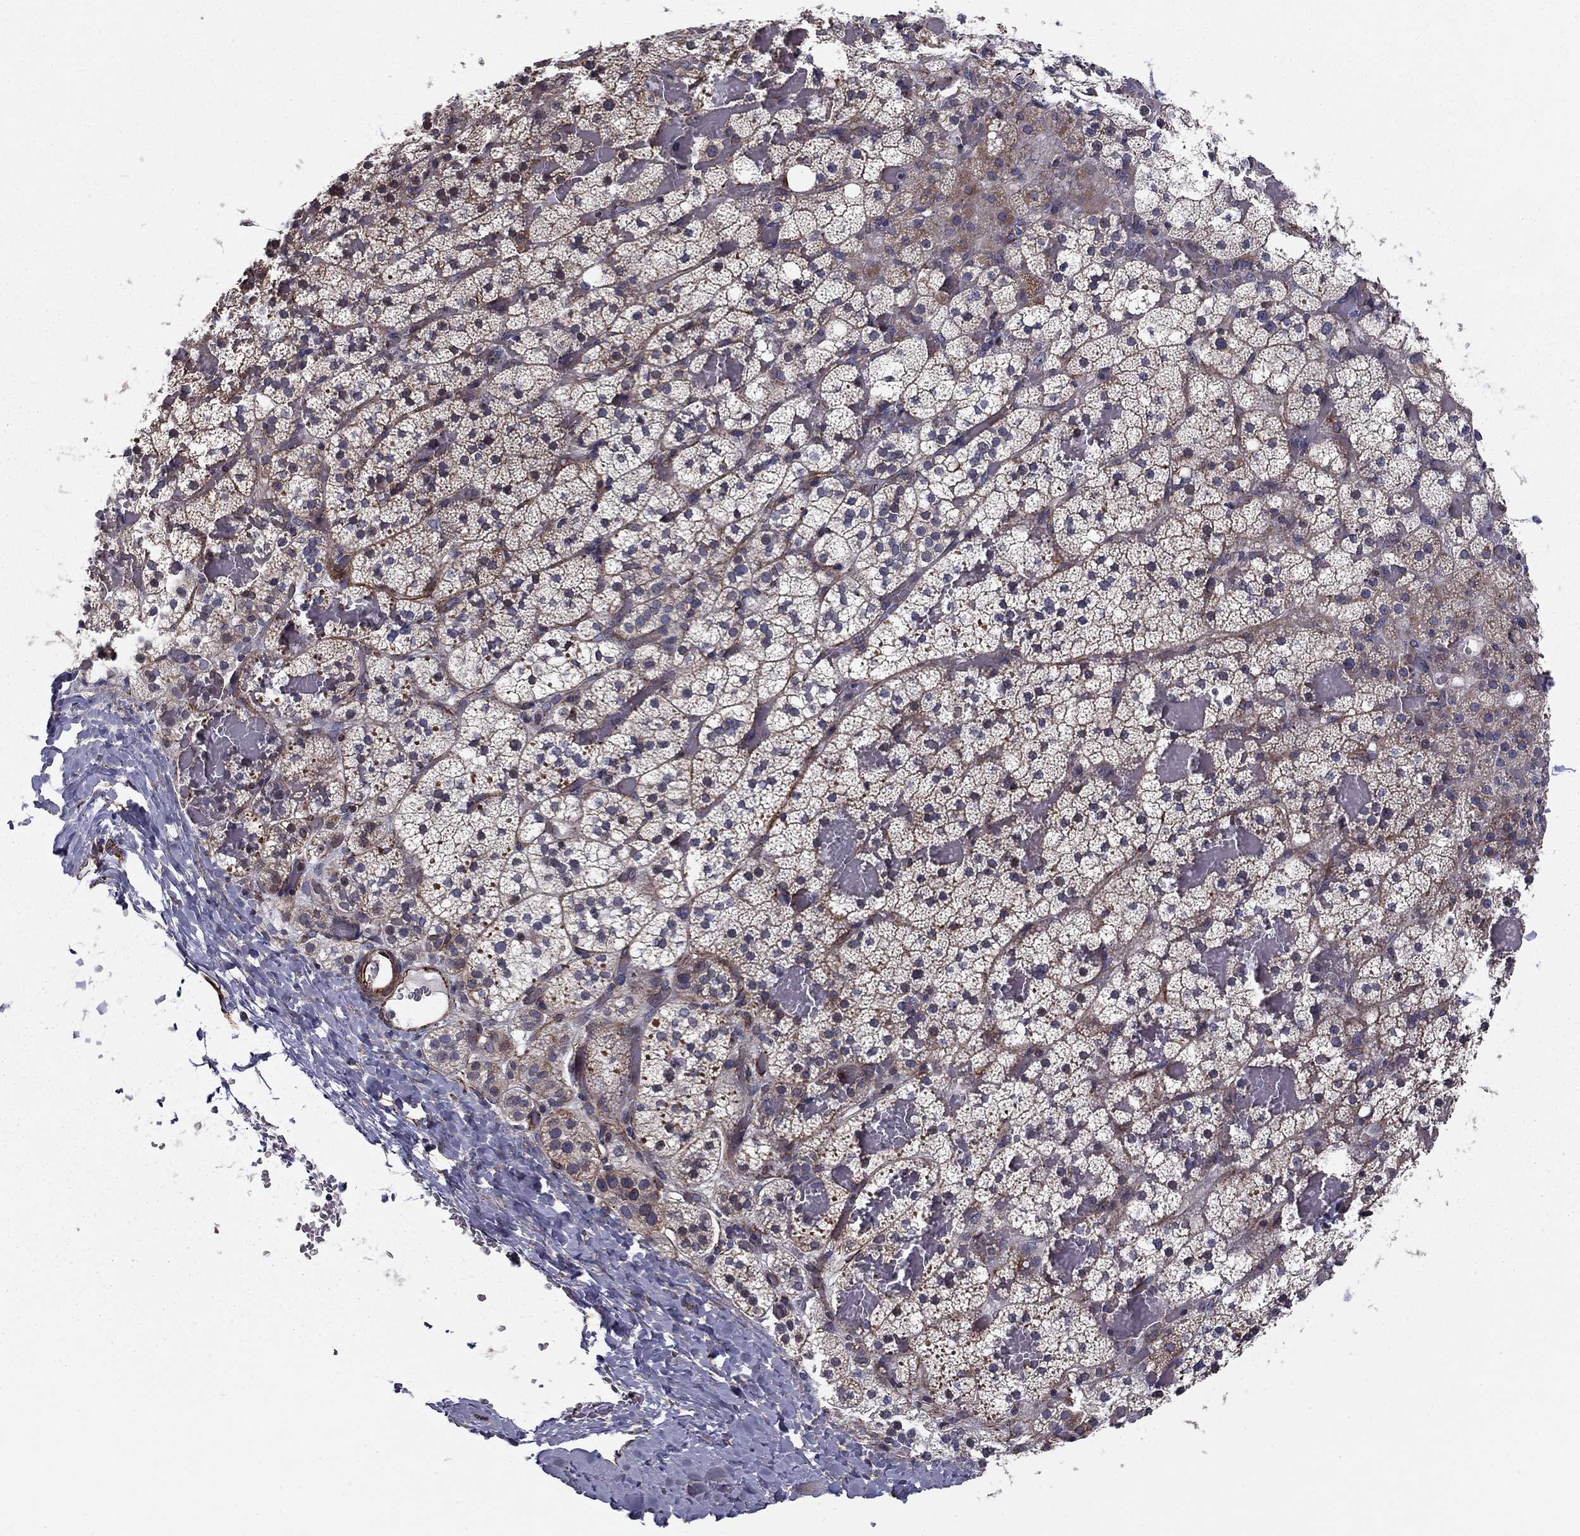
{"staining": {"intensity": "moderate", "quantity": "25%-75%", "location": "cytoplasmic/membranous"}, "tissue": "adrenal gland", "cell_type": "Glandular cells", "image_type": "normal", "snomed": [{"axis": "morphology", "description": "Normal tissue, NOS"}, {"axis": "topography", "description": "Adrenal gland"}], "caption": "A histopathology image of adrenal gland stained for a protein demonstrates moderate cytoplasmic/membranous brown staining in glandular cells.", "gene": "CLSTN1", "patient": {"sex": "male", "age": 53}}